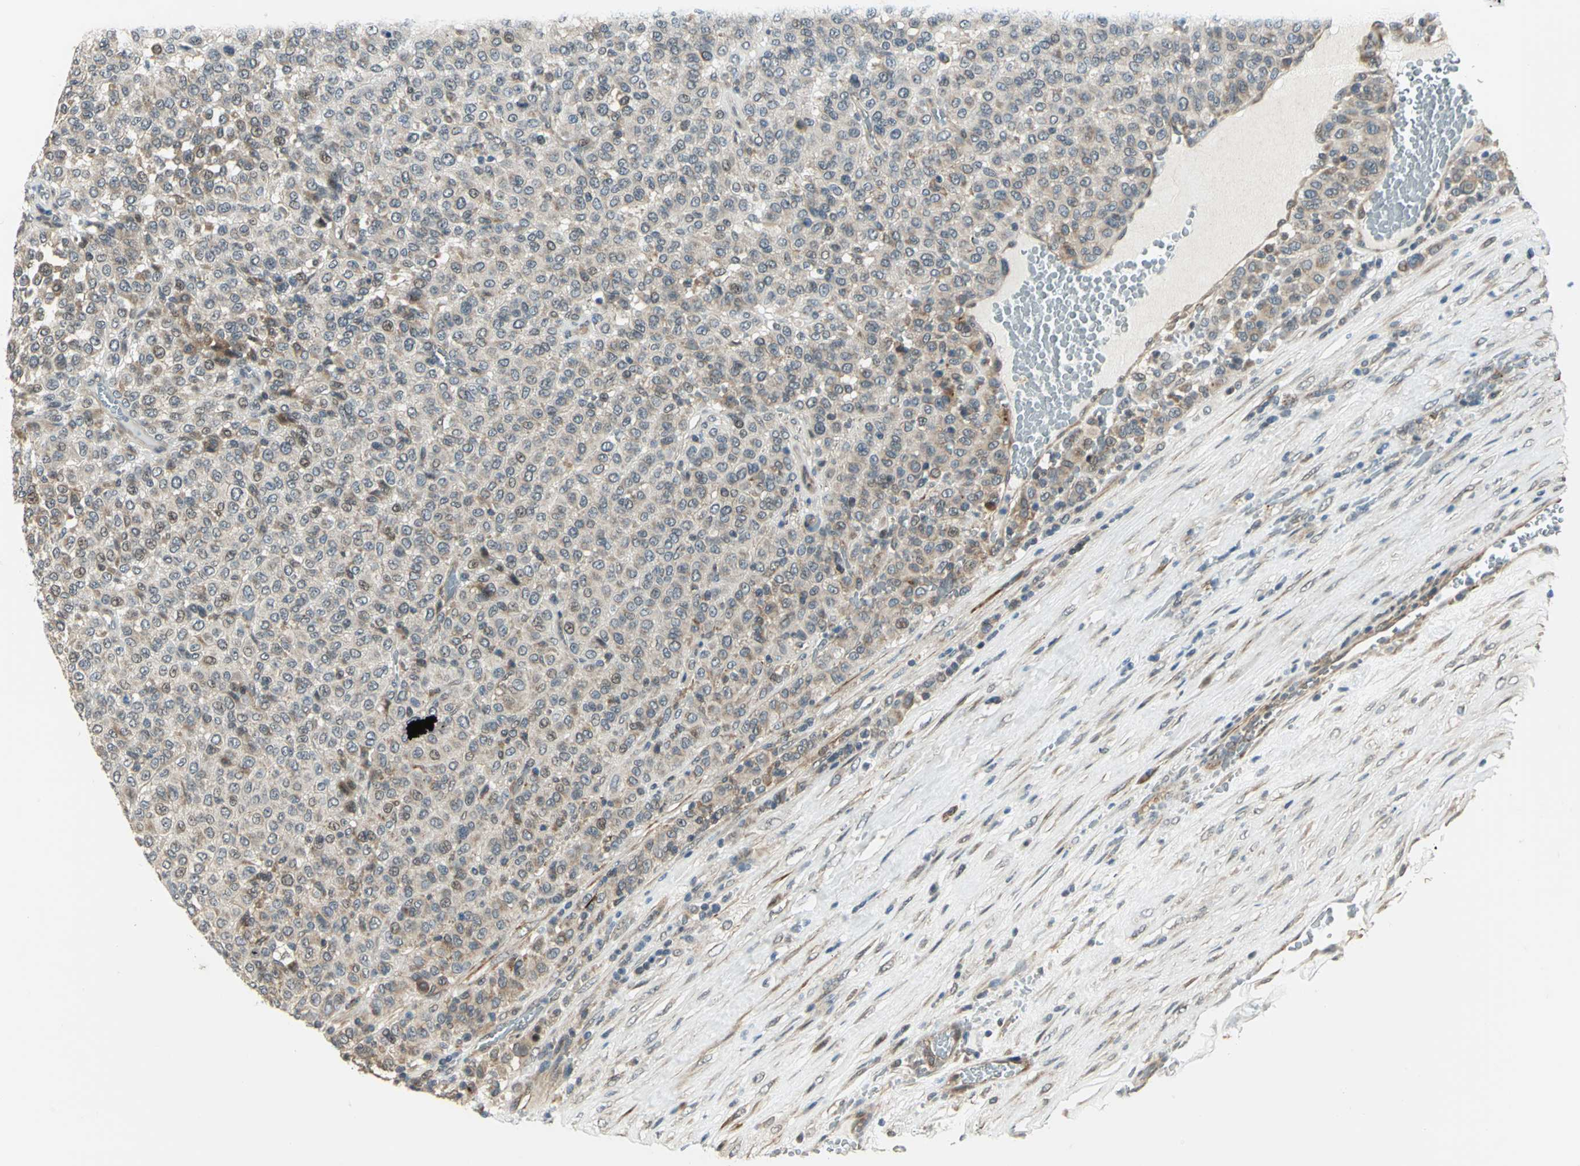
{"staining": {"intensity": "weak", "quantity": ">75%", "location": "cytoplasmic/membranous"}, "tissue": "melanoma", "cell_type": "Tumor cells", "image_type": "cancer", "snomed": [{"axis": "morphology", "description": "Malignant melanoma, Metastatic site"}, {"axis": "topography", "description": "Pancreas"}], "caption": "IHC staining of malignant melanoma (metastatic site), which demonstrates low levels of weak cytoplasmic/membranous expression in approximately >75% of tumor cells indicating weak cytoplasmic/membranous protein expression. The staining was performed using DAB (3,3'-diaminobenzidine) (brown) for protein detection and nuclei were counterstained in hematoxylin (blue).", "gene": "PLAGL2", "patient": {"sex": "female", "age": 30}}